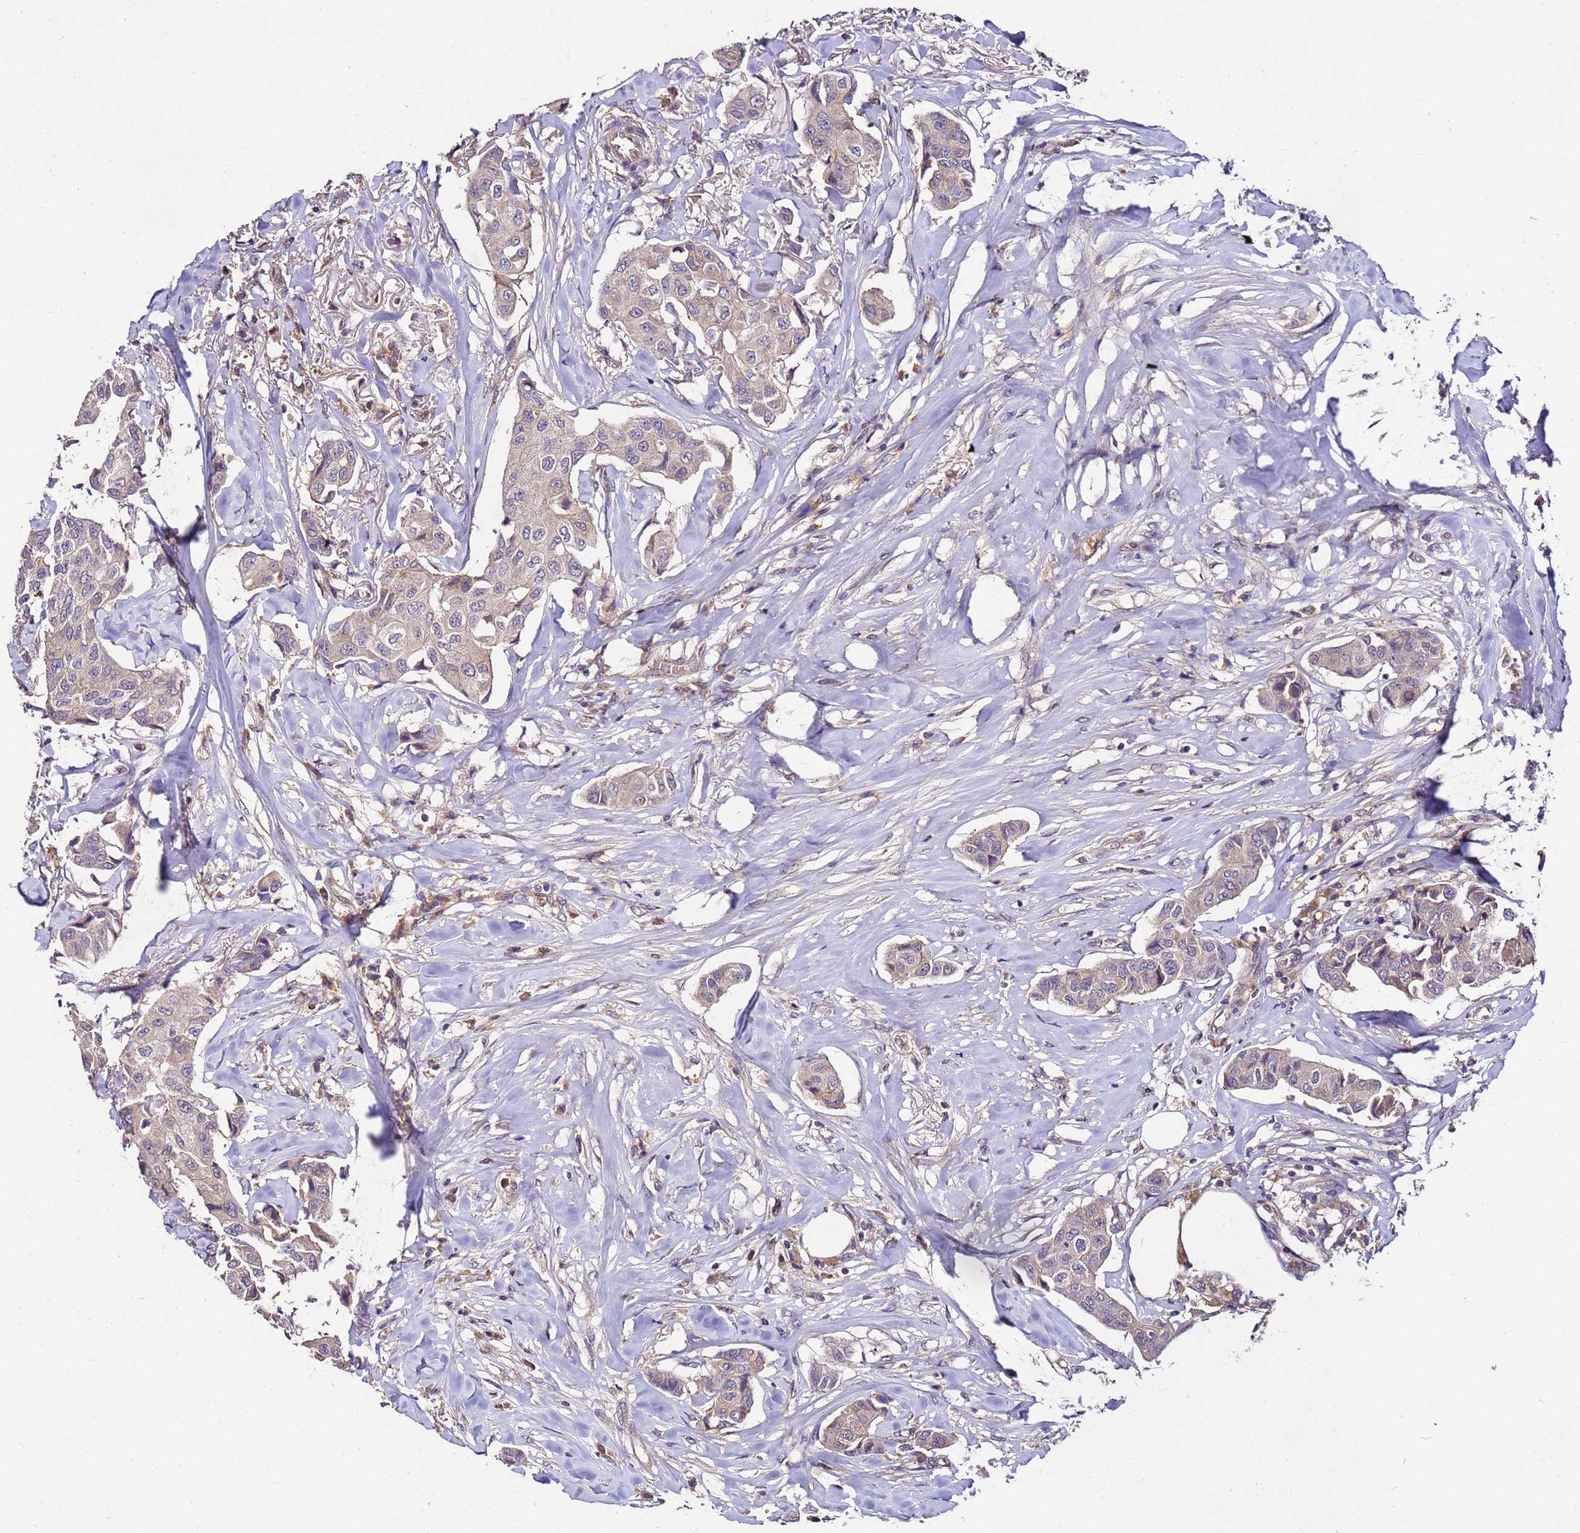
{"staining": {"intensity": "negative", "quantity": "none", "location": "none"}, "tissue": "breast cancer", "cell_type": "Tumor cells", "image_type": "cancer", "snomed": [{"axis": "morphology", "description": "Duct carcinoma"}, {"axis": "topography", "description": "Breast"}], "caption": "Immunohistochemistry (IHC) photomicrograph of neoplastic tissue: human breast cancer (infiltrating ductal carcinoma) stained with DAB (3,3'-diaminobenzidine) displays no significant protein expression in tumor cells.", "gene": "GSPT2", "patient": {"sex": "female", "age": 80}}